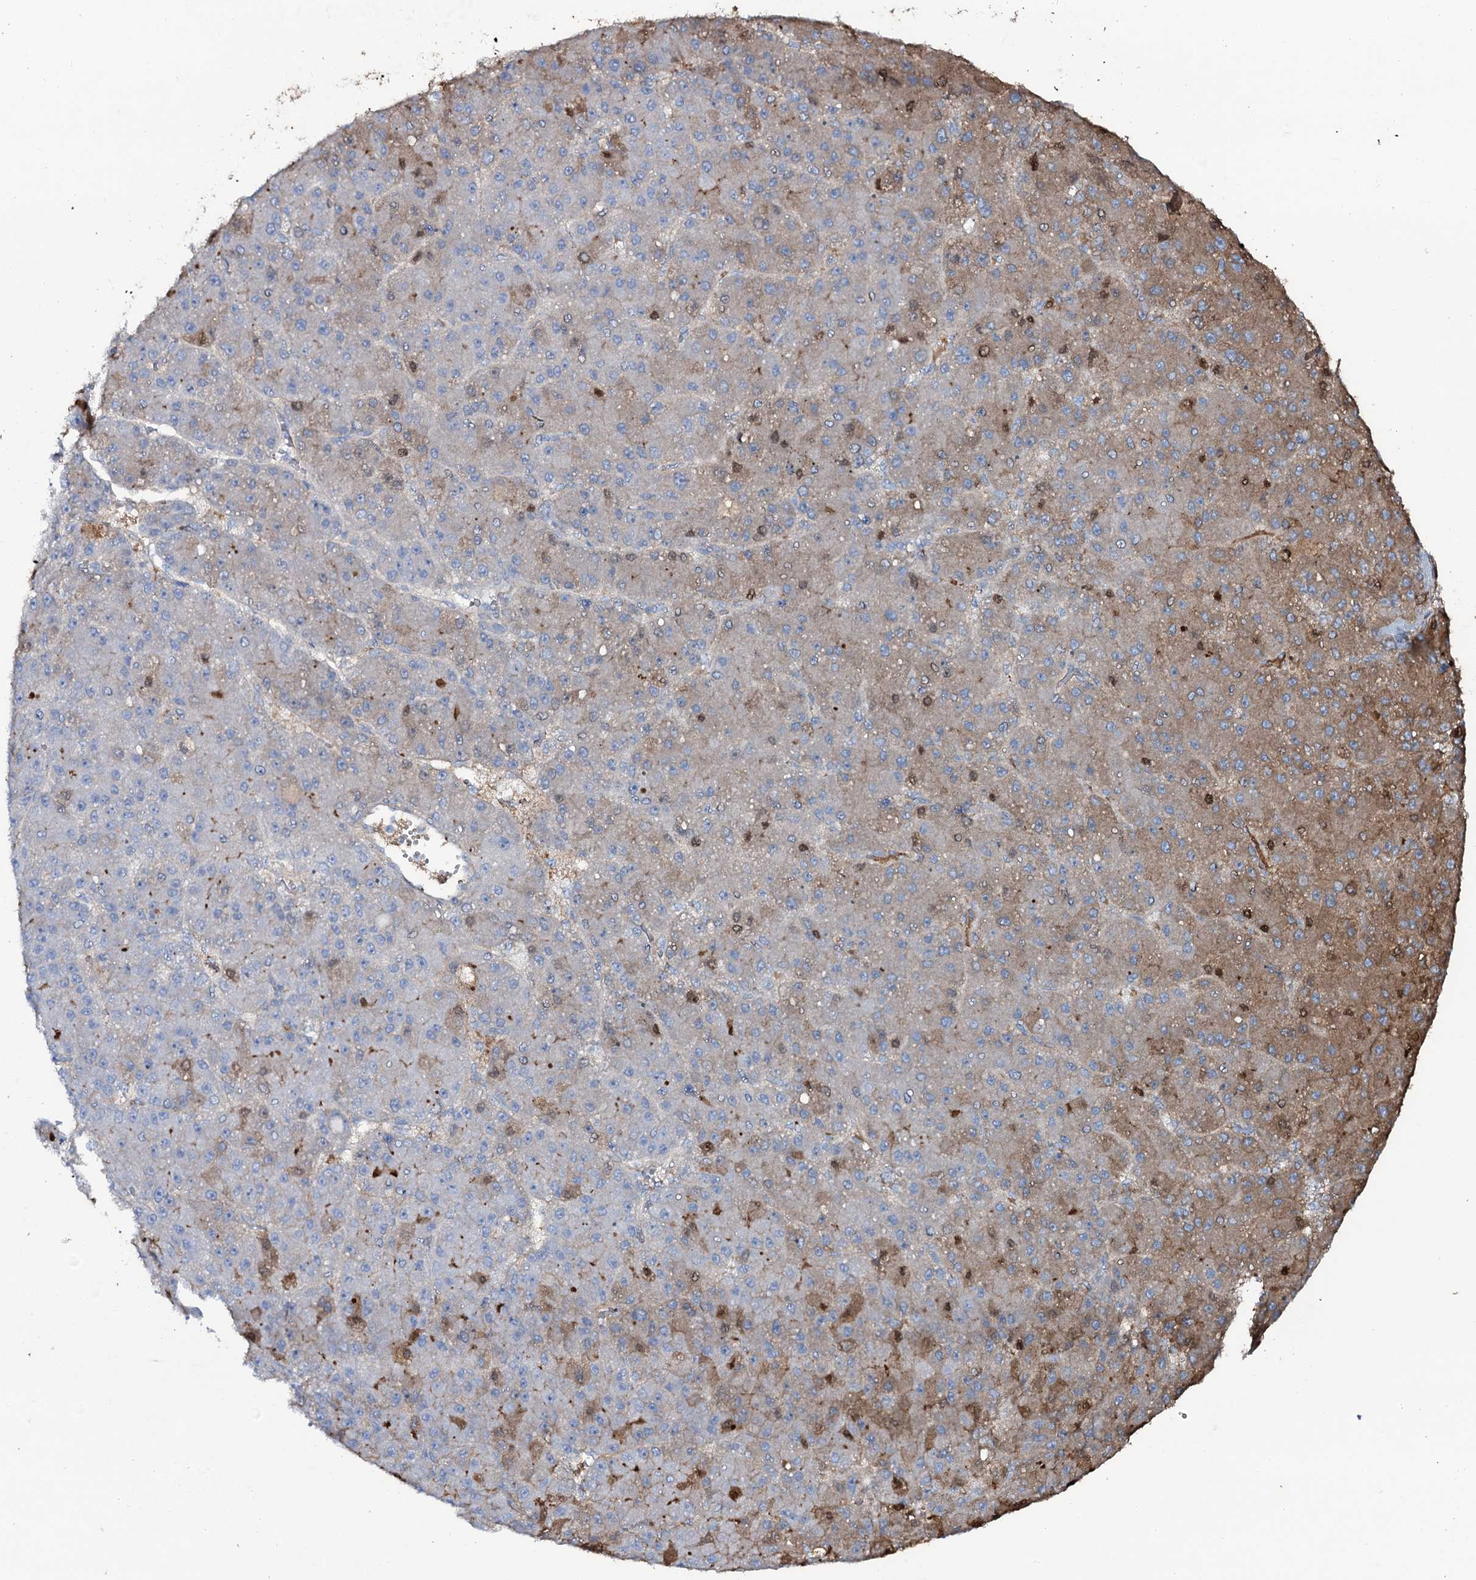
{"staining": {"intensity": "moderate", "quantity": "<25%", "location": "cytoplasmic/membranous"}, "tissue": "liver cancer", "cell_type": "Tumor cells", "image_type": "cancer", "snomed": [{"axis": "morphology", "description": "Carcinoma, Hepatocellular, NOS"}, {"axis": "topography", "description": "Liver"}], "caption": "Protein expression analysis of human hepatocellular carcinoma (liver) reveals moderate cytoplasmic/membranous expression in about <25% of tumor cells. (DAB (3,3'-diaminobenzidine) = brown stain, brightfield microscopy at high magnification).", "gene": "EDN1", "patient": {"sex": "male", "age": 67}}